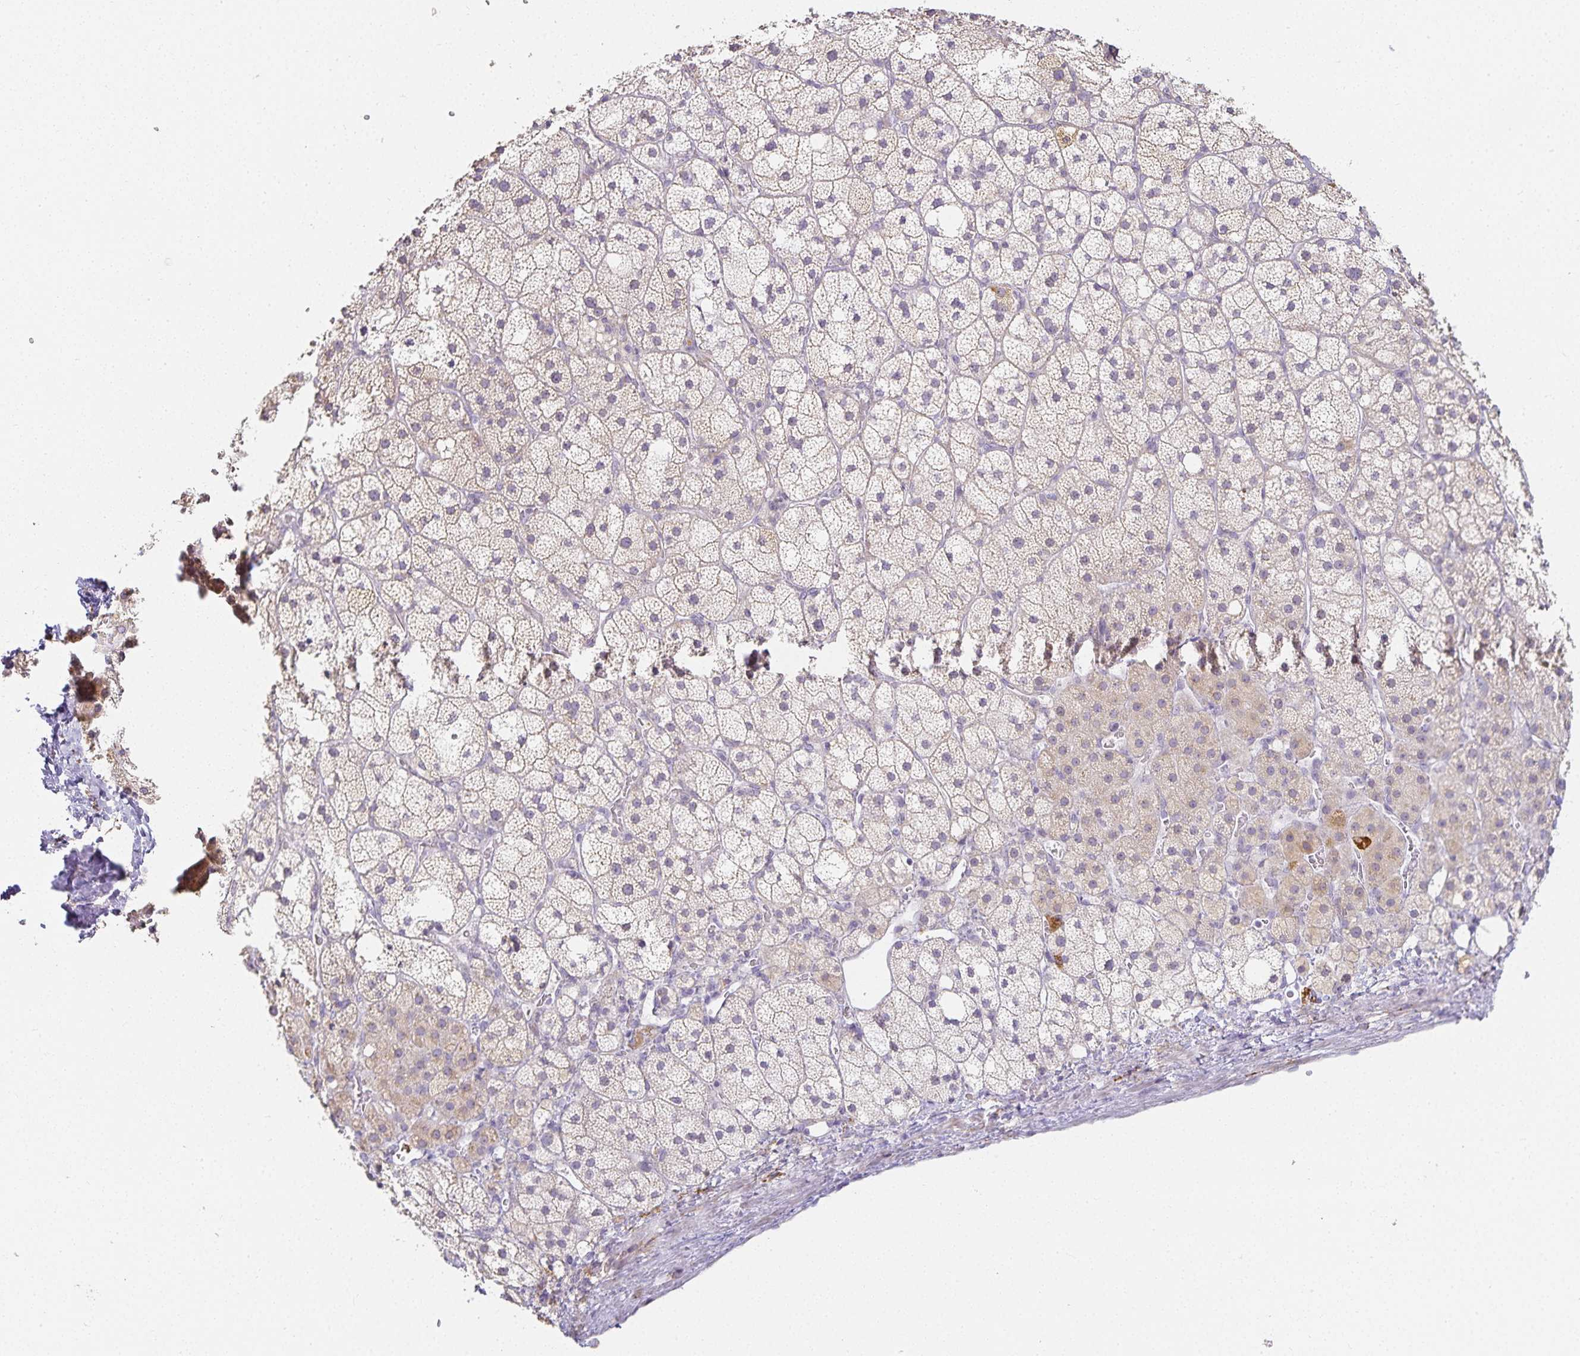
{"staining": {"intensity": "weak", "quantity": "25%-75%", "location": "cytoplasmic/membranous"}, "tissue": "adrenal gland", "cell_type": "Glandular cells", "image_type": "normal", "snomed": [{"axis": "morphology", "description": "Normal tissue, NOS"}, {"axis": "topography", "description": "Adrenal gland"}], "caption": "Brown immunohistochemical staining in unremarkable human adrenal gland shows weak cytoplasmic/membranous staining in about 25%-75% of glandular cells. Using DAB (3,3'-diaminobenzidine) (brown) and hematoxylin (blue) stains, captured at high magnification using brightfield microscopy.", "gene": "GP2", "patient": {"sex": "male", "age": 53}}